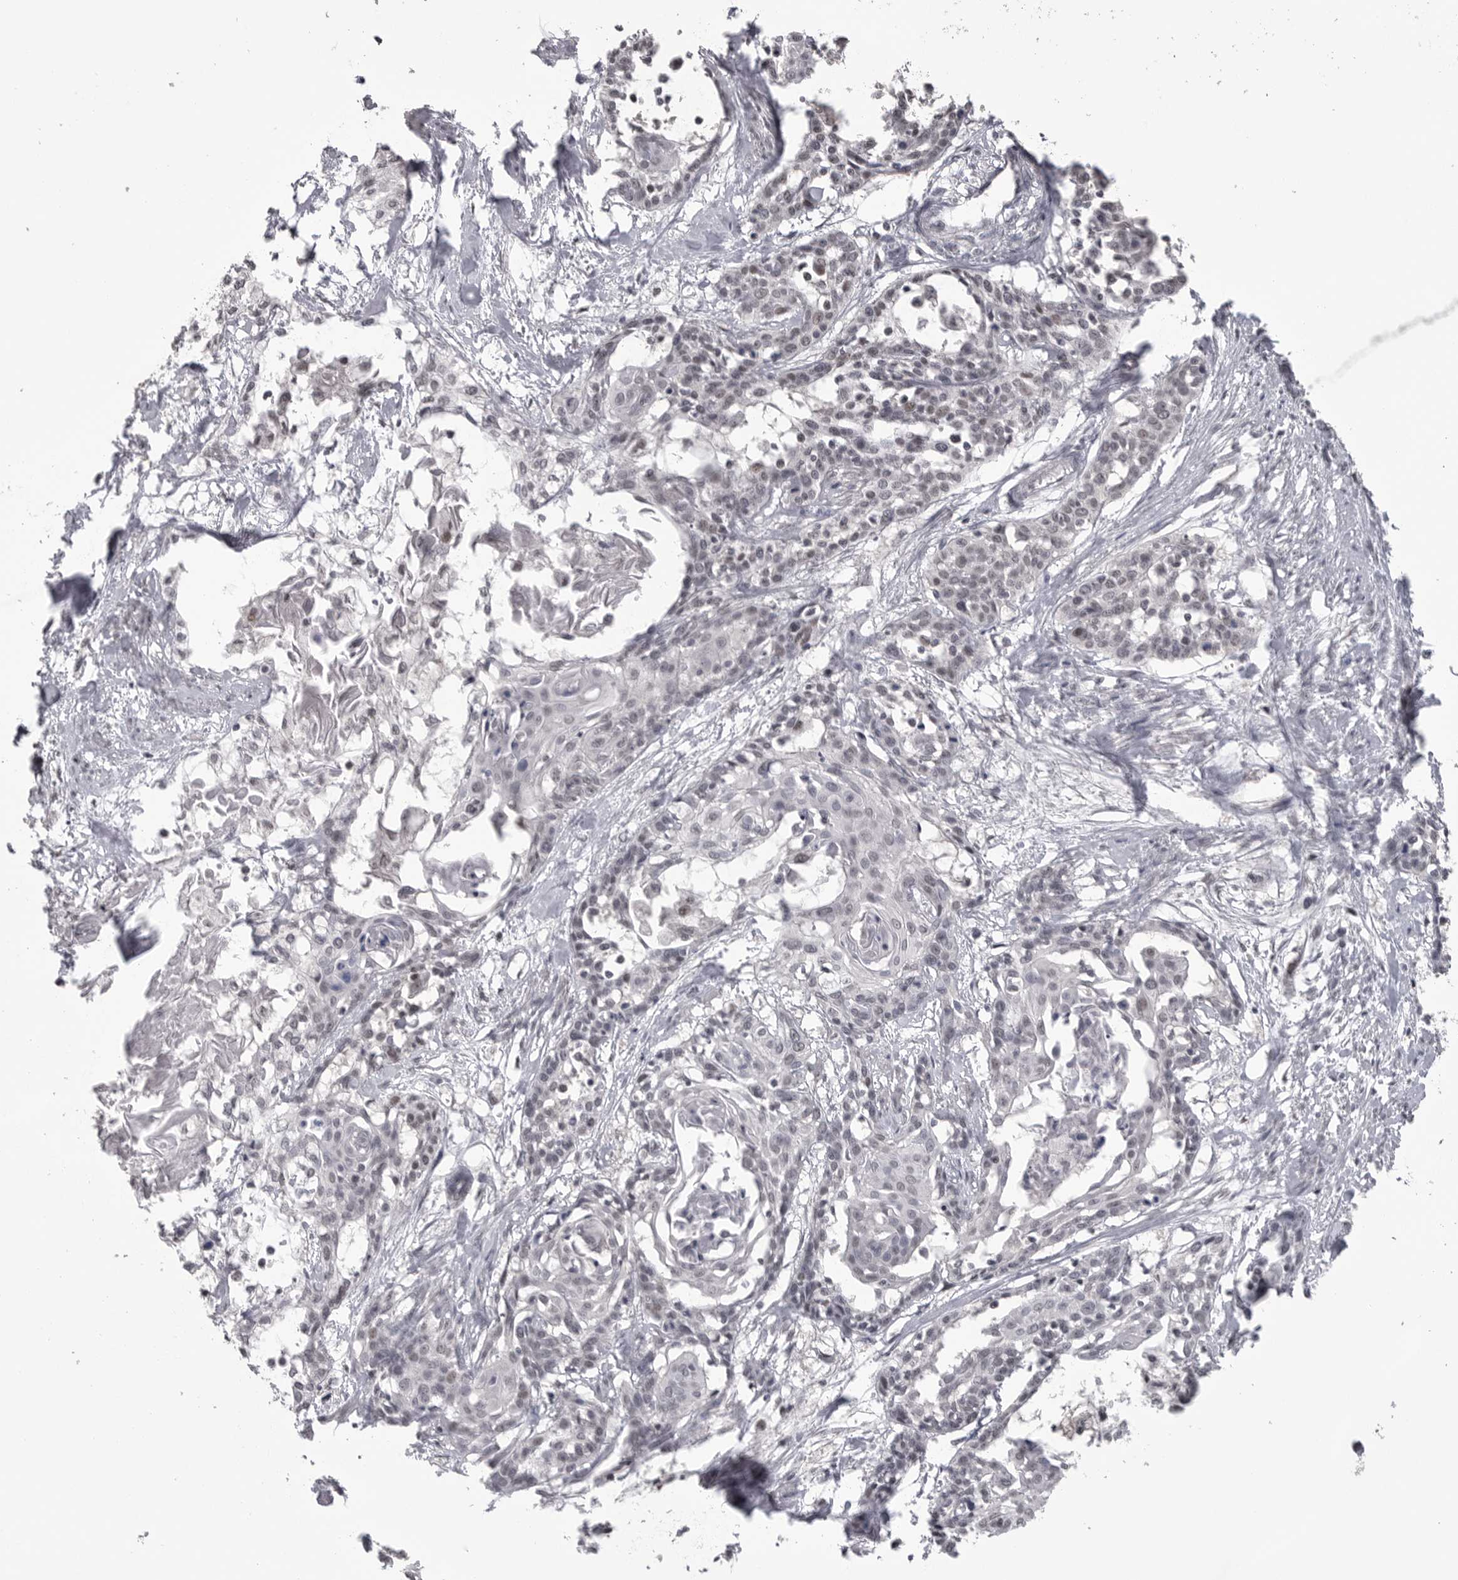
{"staining": {"intensity": "weak", "quantity": "<25%", "location": "nuclear"}, "tissue": "cervical cancer", "cell_type": "Tumor cells", "image_type": "cancer", "snomed": [{"axis": "morphology", "description": "Squamous cell carcinoma, NOS"}, {"axis": "topography", "description": "Cervix"}], "caption": "High power microscopy micrograph of an immunohistochemistry (IHC) micrograph of squamous cell carcinoma (cervical), revealing no significant positivity in tumor cells. Brightfield microscopy of immunohistochemistry (IHC) stained with DAB (brown) and hematoxylin (blue), captured at high magnification.", "gene": "DLG2", "patient": {"sex": "female", "age": 57}}